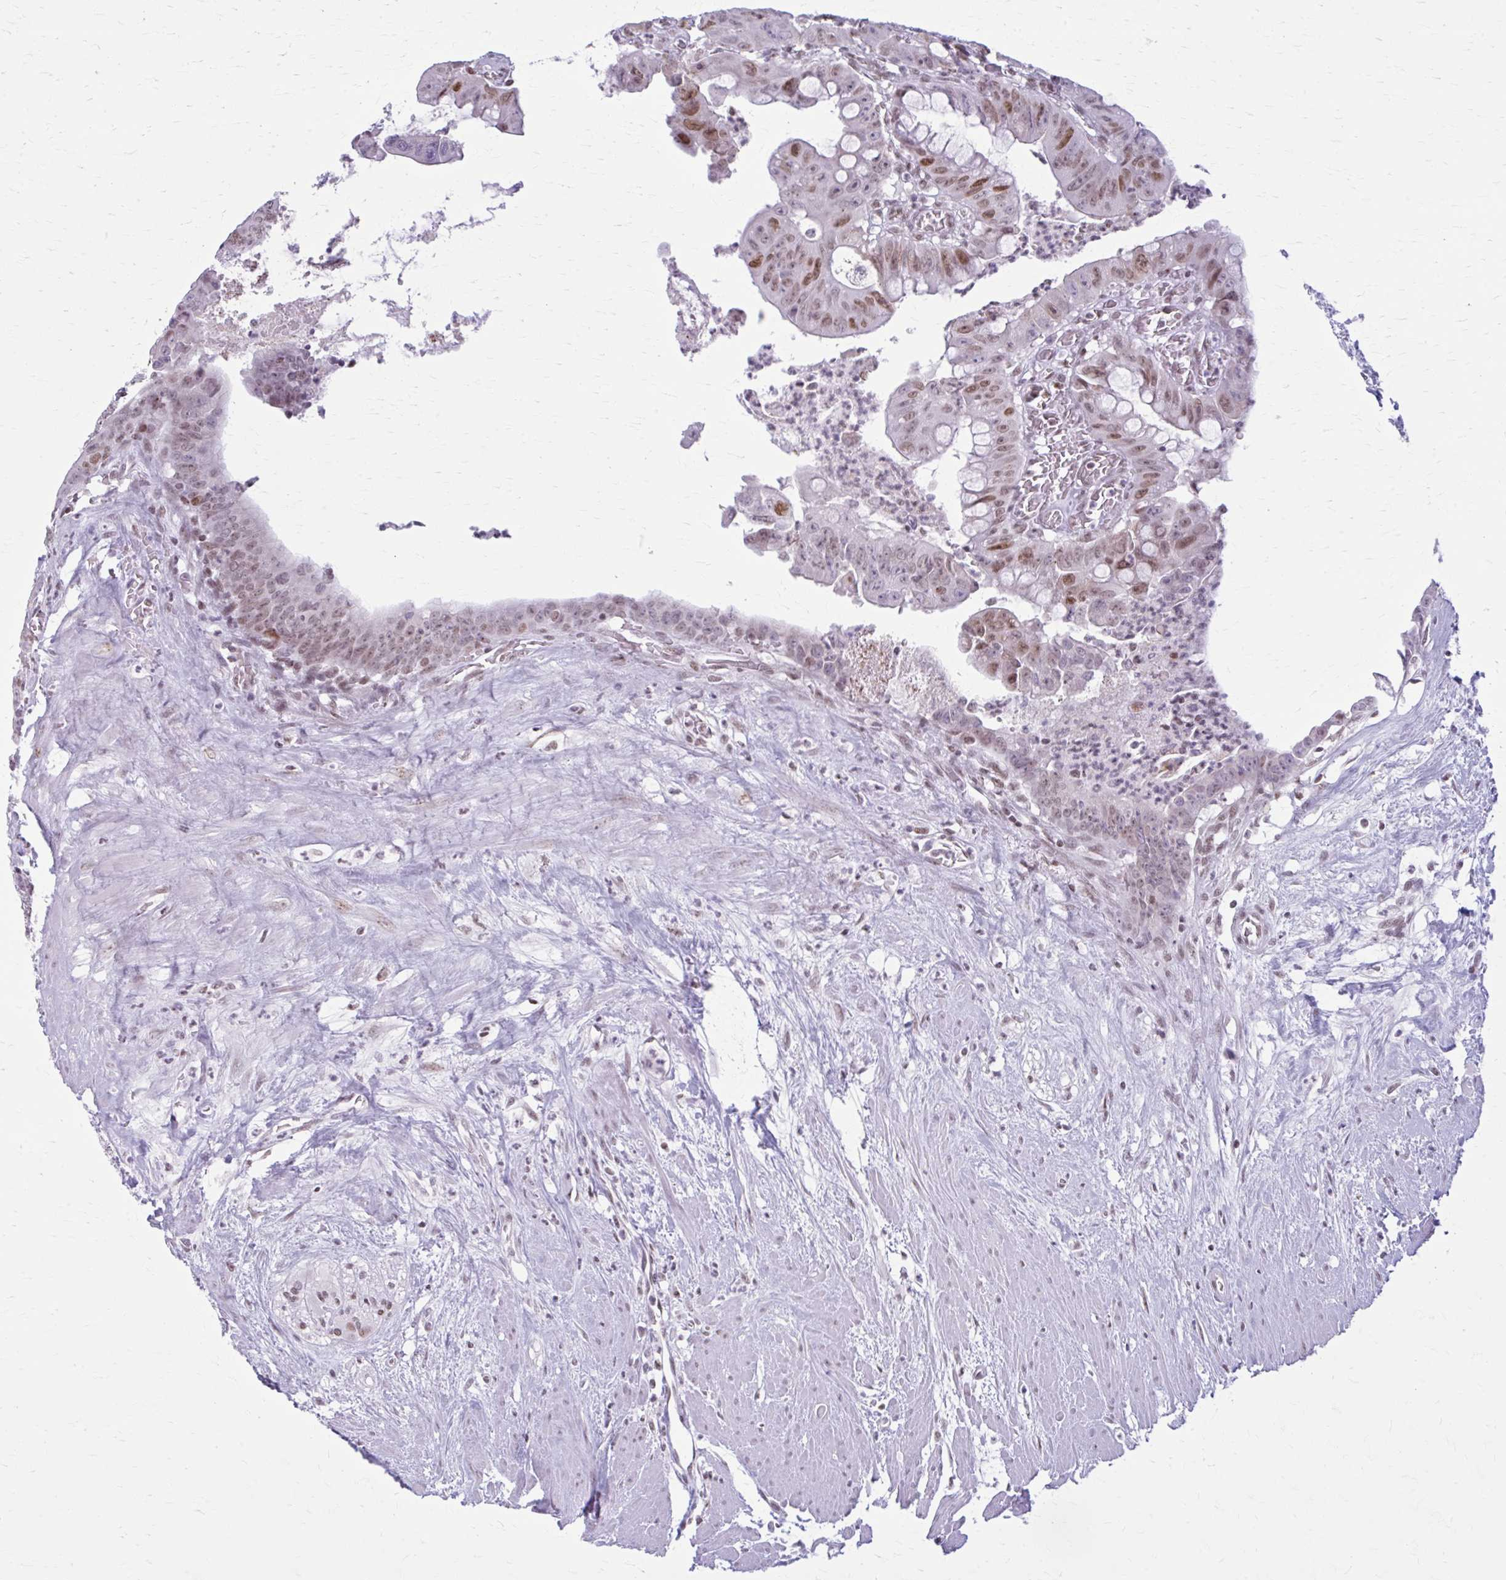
{"staining": {"intensity": "moderate", "quantity": "25%-75%", "location": "nuclear"}, "tissue": "colorectal cancer", "cell_type": "Tumor cells", "image_type": "cancer", "snomed": [{"axis": "morphology", "description": "Adenocarcinoma, NOS"}, {"axis": "topography", "description": "Rectum"}], "caption": "Protein expression analysis of colorectal adenocarcinoma exhibits moderate nuclear expression in approximately 25%-75% of tumor cells. Ihc stains the protein of interest in brown and the nuclei are stained blue.", "gene": "PABIR1", "patient": {"sex": "male", "age": 78}}